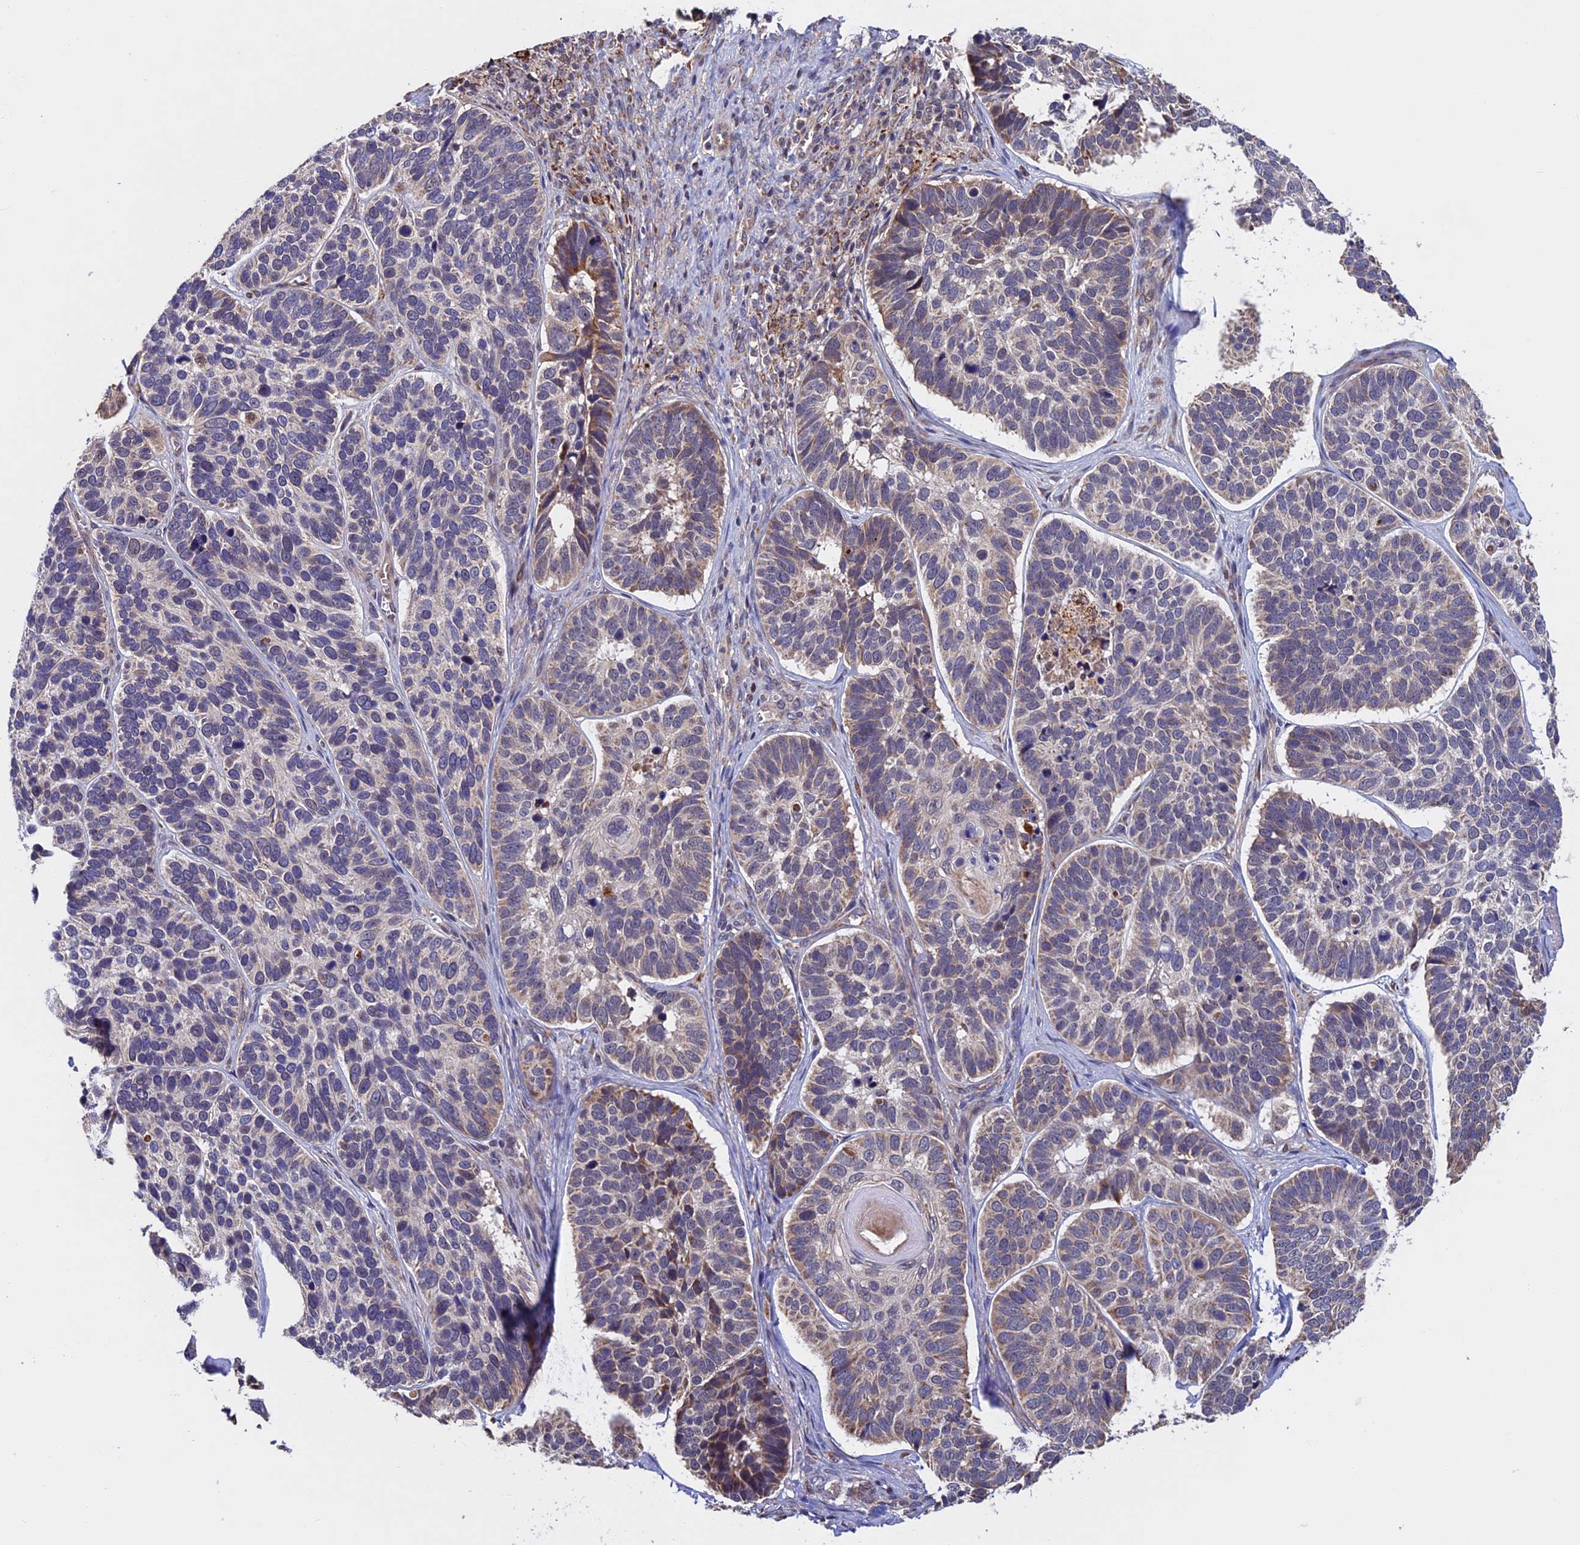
{"staining": {"intensity": "weak", "quantity": "<25%", "location": "cytoplasmic/membranous"}, "tissue": "skin cancer", "cell_type": "Tumor cells", "image_type": "cancer", "snomed": [{"axis": "morphology", "description": "Basal cell carcinoma"}, {"axis": "topography", "description": "Skin"}], "caption": "Immunohistochemistry of human basal cell carcinoma (skin) demonstrates no positivity in tumor cells.", "gene": "RNF17", "patient": {"sex": "male", "age": 62}}